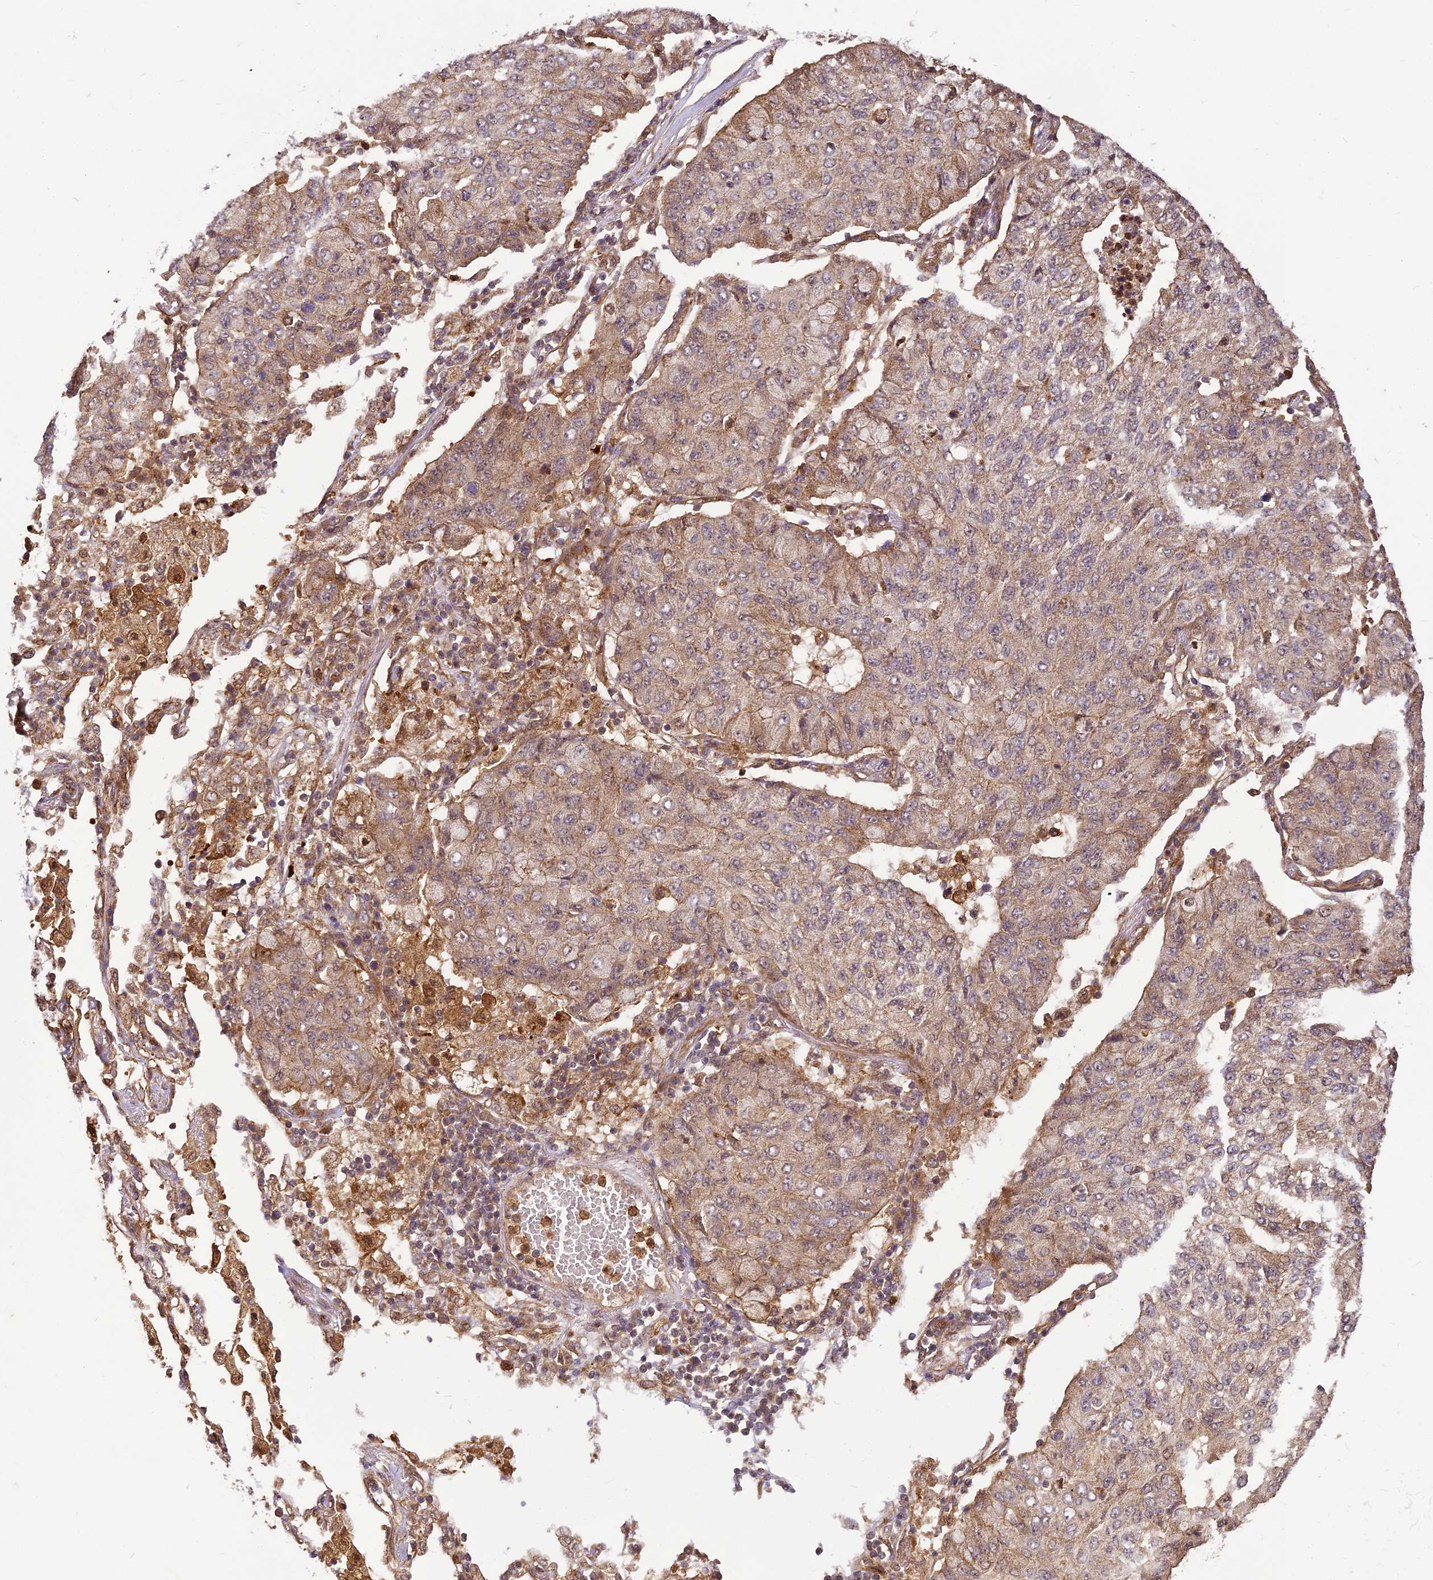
{"staining": {"intensity": "weak", "quantity": "<25%", "location": "cytoplasmic/membranous"}, "tissue": "lung cancer", "cell_type": "Tumor cells", "image_type": "cancer", "snomed": [{"axis": "morphology", "description": "Squamous cell carcinoma, NOS"}, {"axis": "topography", "description": "Lung"}], "caption": "Immunohistochemistry histopathology image of neoplastic tissue: human lung cancer (squamous cell carcinoma) stained with DAB exhibits no significant protein expression in tumor cells.", "gene": "BCDIN3D", "patient": {"sex": "male", "age": 74}}